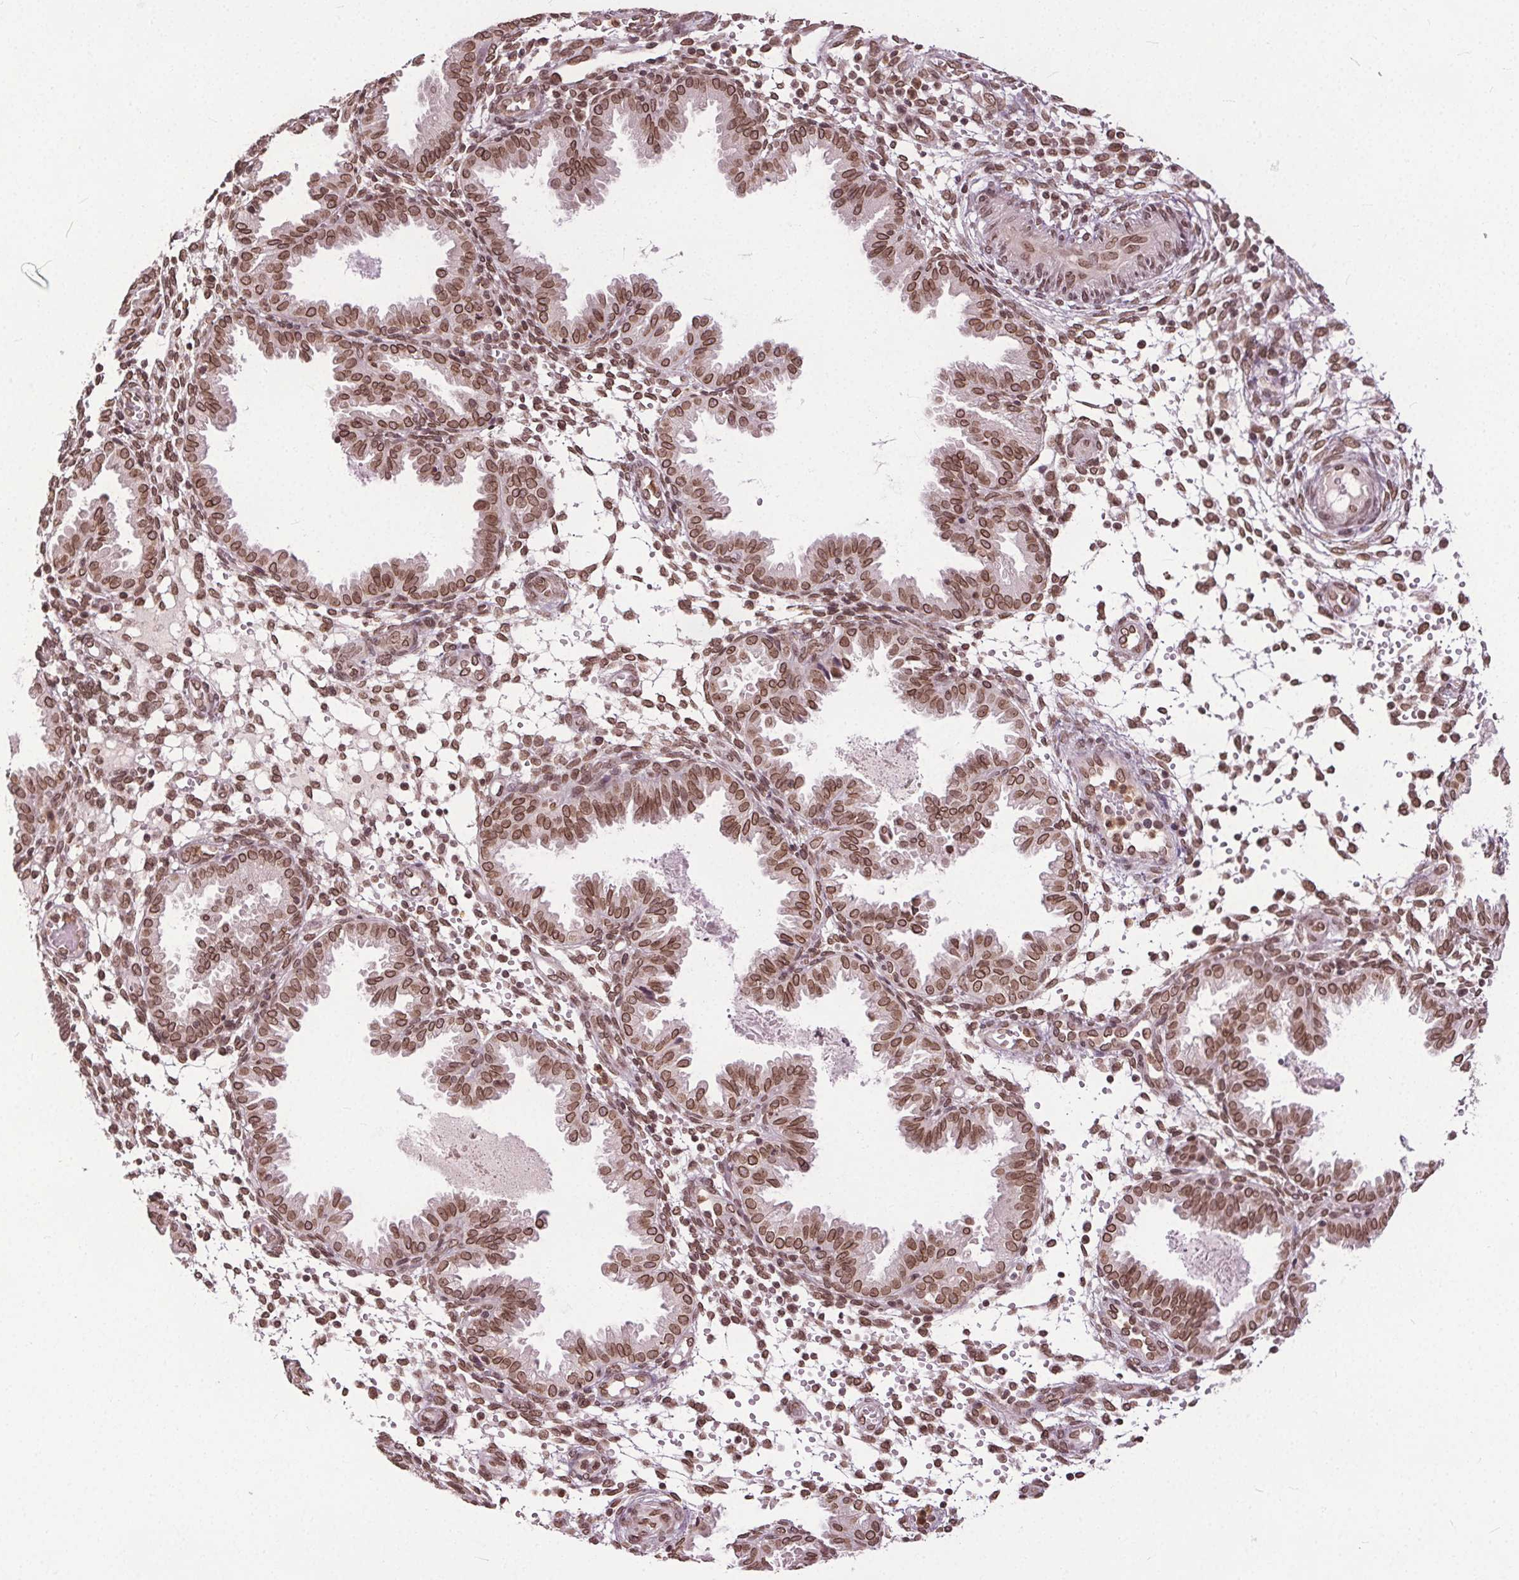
{"staining": {"intensity": "moderate", "quantity": ">75%", "location": "cytoplasmic/membranous,nuclear"}, "tissue": "endometrium", "cell_type": "Cells in endometrial stroma", "image_type": "normal", "snomed": [{"axis": "morphology", "description": "Normal tissue, NOS"}, {"axis": "topography", "description": "Endometrium"}], "caption": "Moderate cytoplasmic/membranous,nuclear protein positivity is identified in about >75% of cells in endometrial stroma in endometrium.", "gene": "TTC39C", "patient": {"sex": "female", "age": 33}}